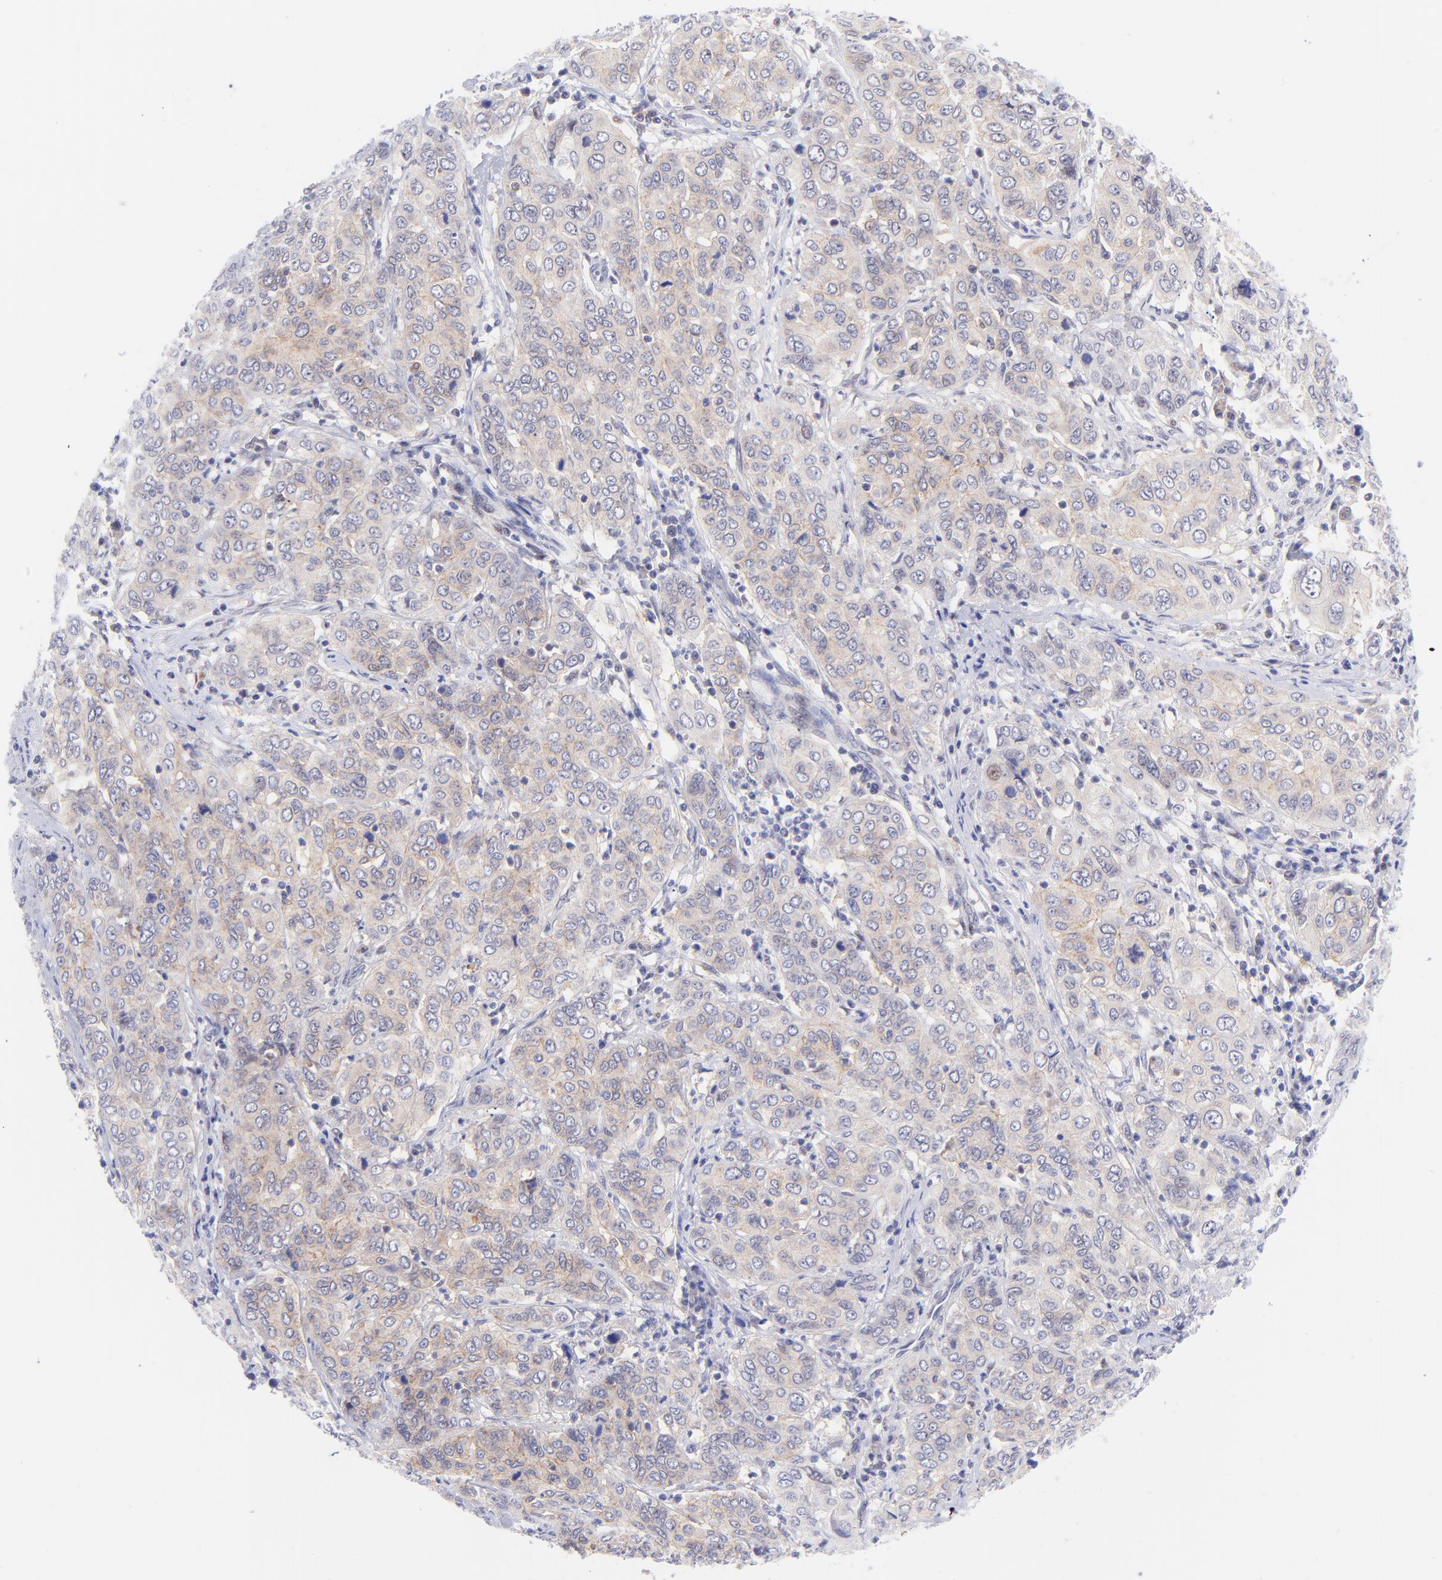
{"staining": {"intensity": "weak", "quantity": ">75%", "location": "cytoplasmic/membranous"}, "tissue": "cervical cancer", "cell_type": "Tumor cells", "image_type": "cancer", "snomed": [{"axis": "morphology", "description": "Squamous cell carcinoma, NOS"}, {"axis": "topography", "description": "Cervix"}], "caption": "Protein staining by immunohistochemistry demonstrates weak cytoplasmic/membranous expression in about >75% of tumor cells in squamous cell carcinoma (cervical).", "gene": "PBDC1", "patient": {"sex": "female", "age": 38}}